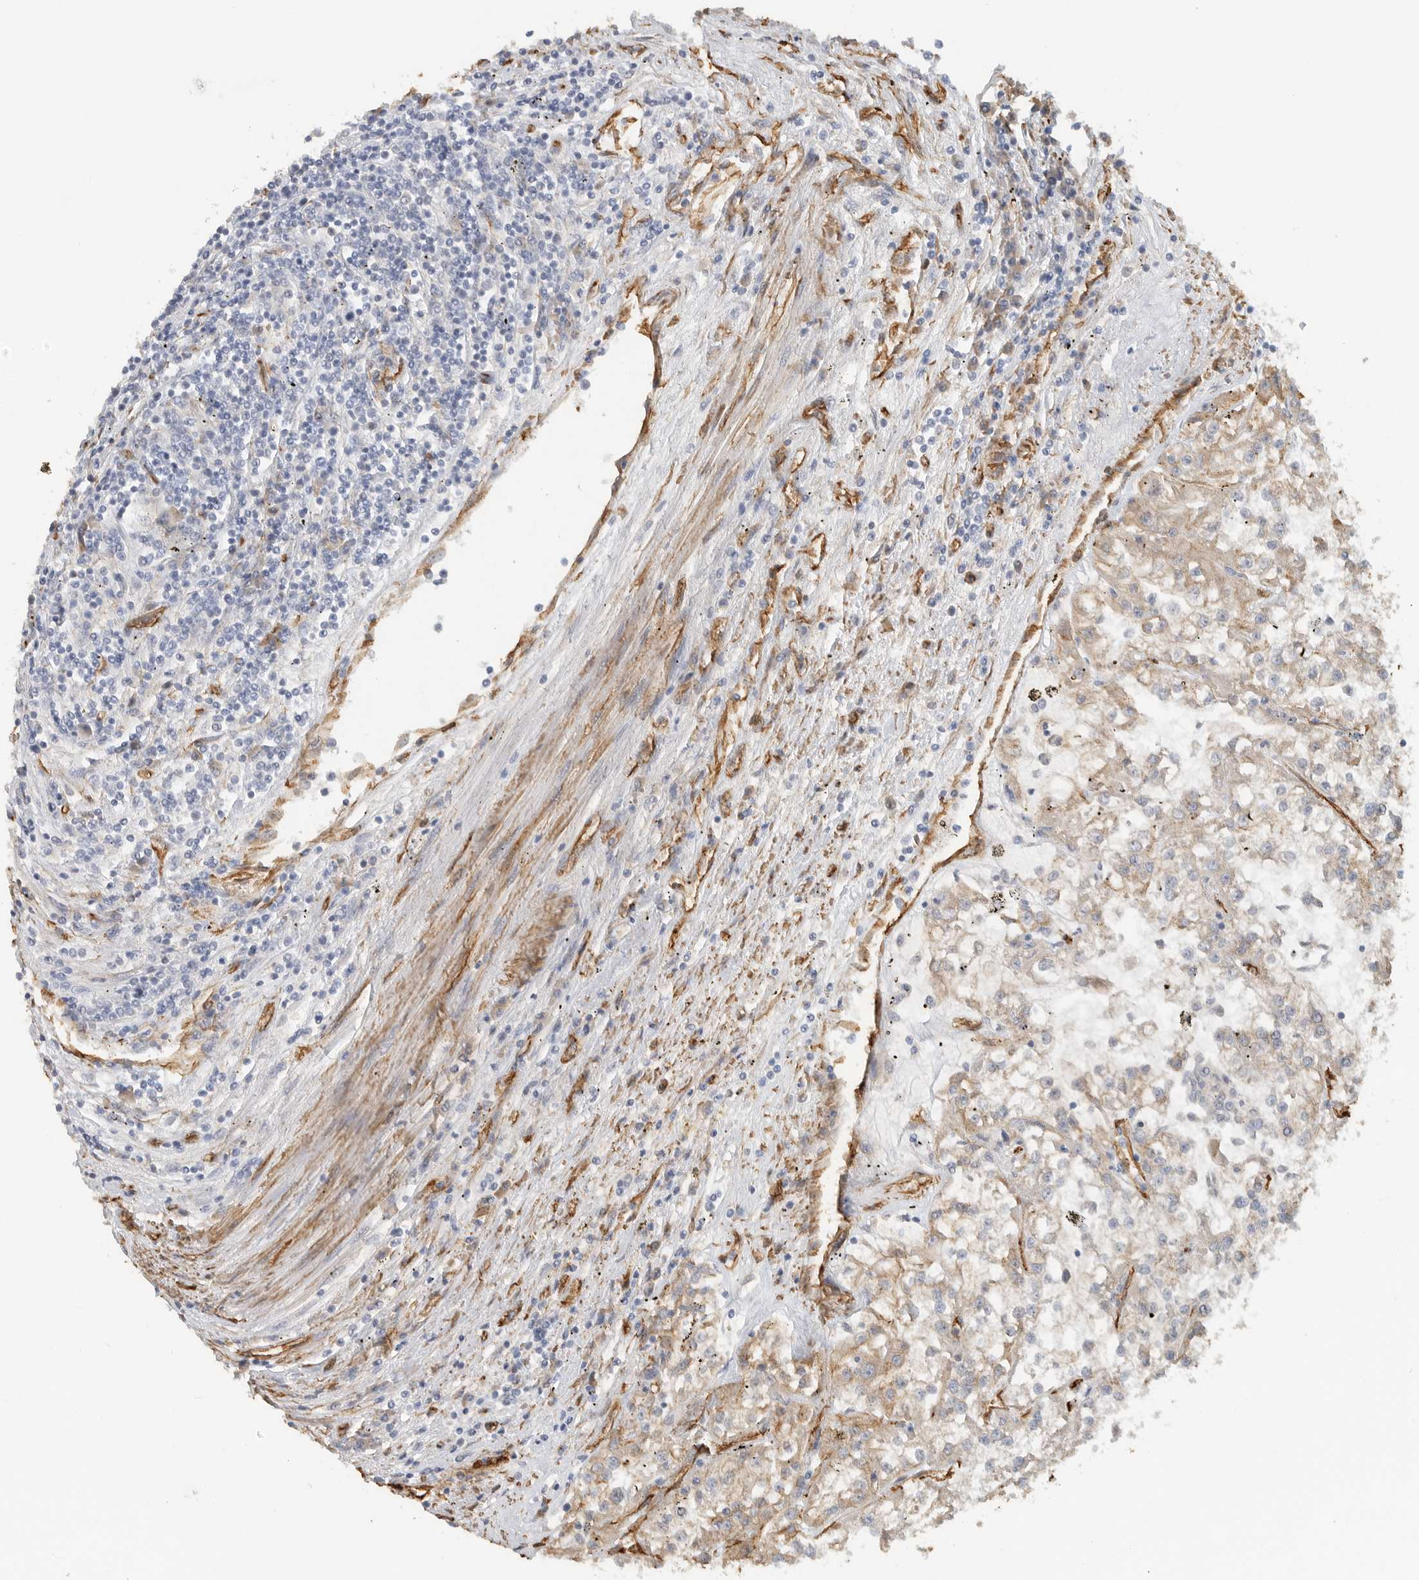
{"staining": {"intensity": "weak", "quantity": "<25%", "location": "cytoplasmic/membranous"}, "tissue": "renal cancer", "cell_type": "Tumor cells", "image_type": "cancer", "snomed": [{"axis": "morphology", "description": "Adenocarcinoma, NOS"}, {"axis": "topography", "description": "Kidney"}], "caption": "The image exhibits no significant positivity in tumor cells of adenocarcinoma (renal). (Brightfield microscopy of DAB immunohistochemistry (IHC) at high magnification).", "gene": "JMJD4", "patient": {"sex": "female", "age": 52}}